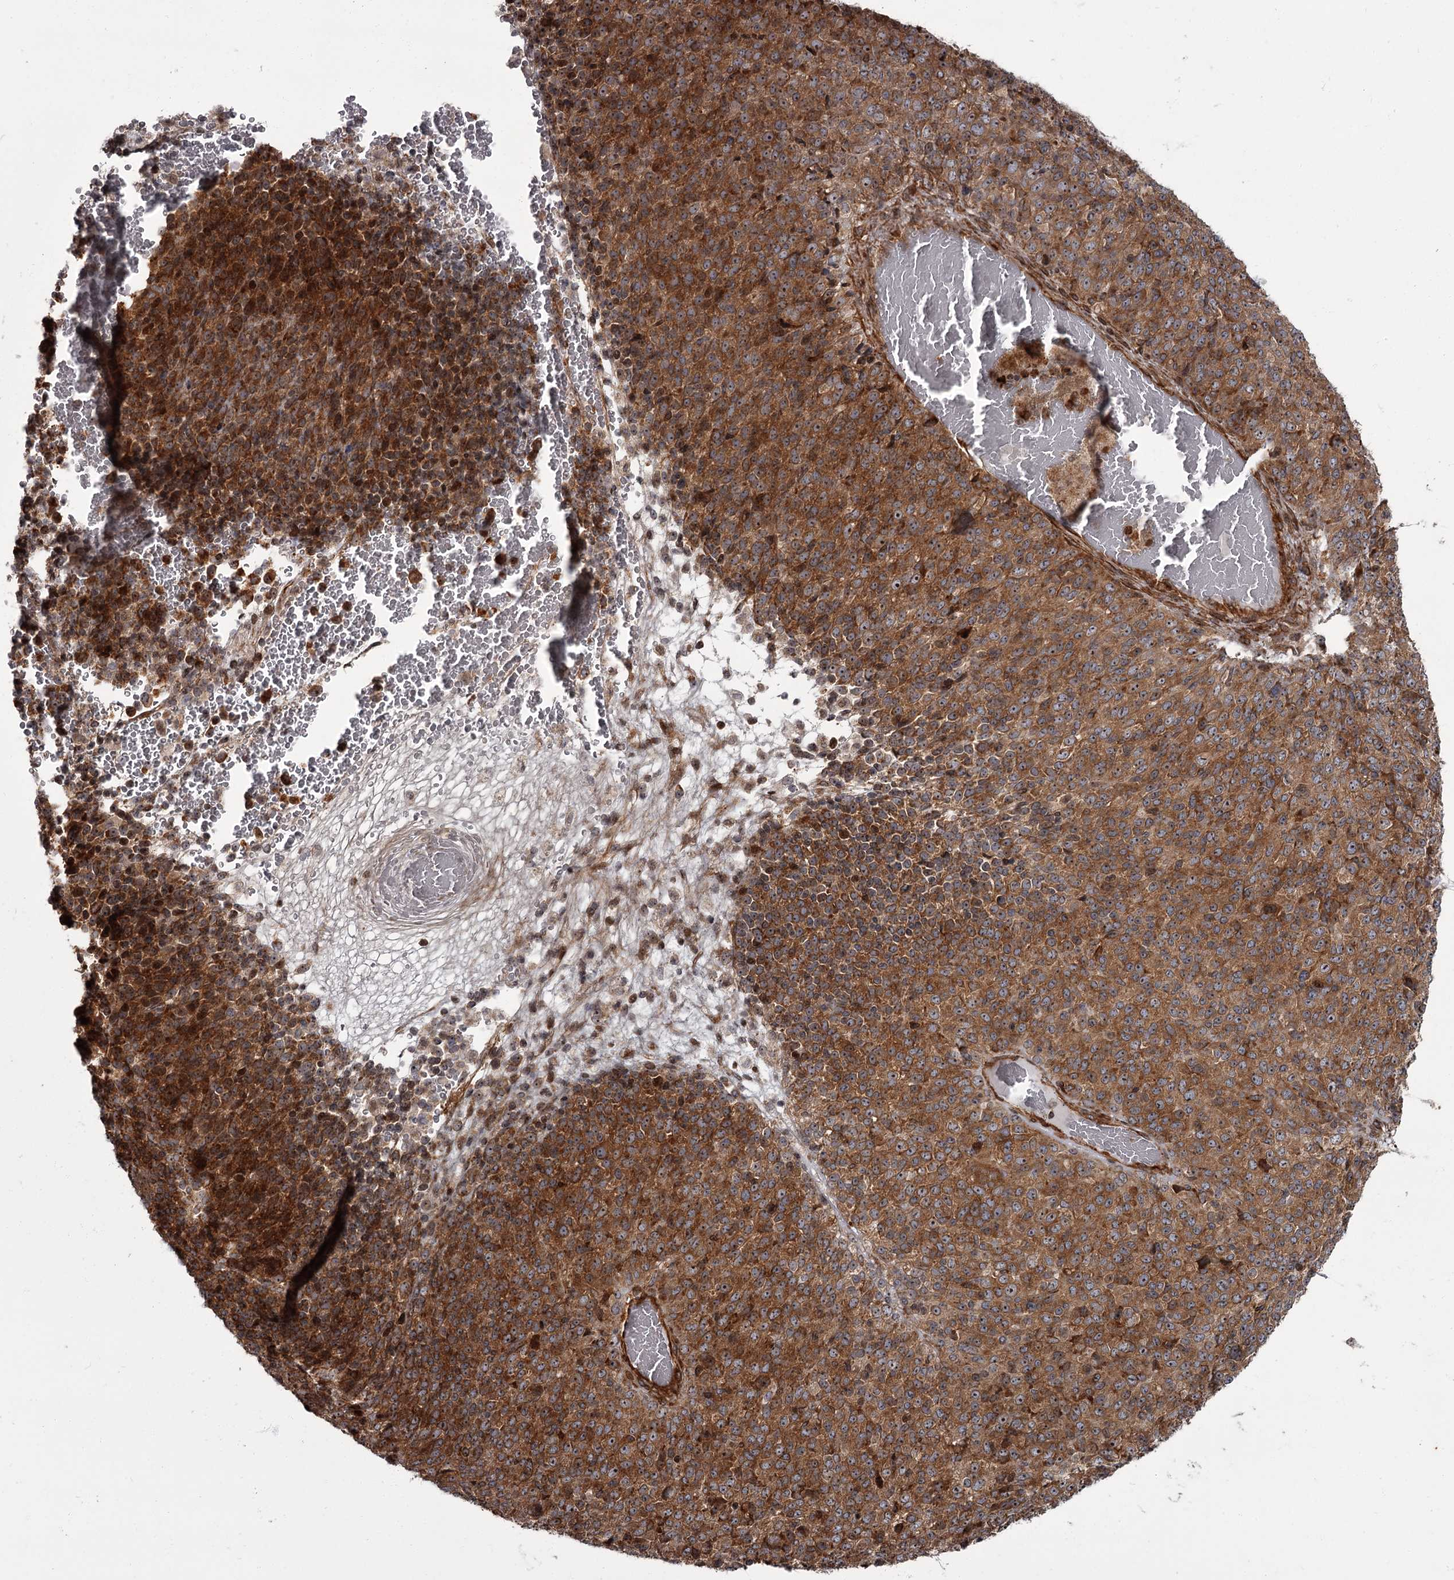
{"staining": {"intensity": "strong", "quantity": ">75%", "location": "cytoplasmic/membranous,nuclear"}, "tissue": "melanoma", "cell_type": "Tumor cells", "image_type": "cancer", "snomed": [{"axis": "morphology", "description": "Malignant melanoma, Metastatic site"}, {"axis": "topography", "description": "Brain"}], "caption": "IHC photomicrograph of malignant melanoma (metastatic site) stained for a protein (brown), which demonstrates high levels of strong cytoplasmic/membranous and nuclear expression in about >75% of tumor cells.", "gene": "THAP9", "patient": {"sex": "female", "age": 56}}